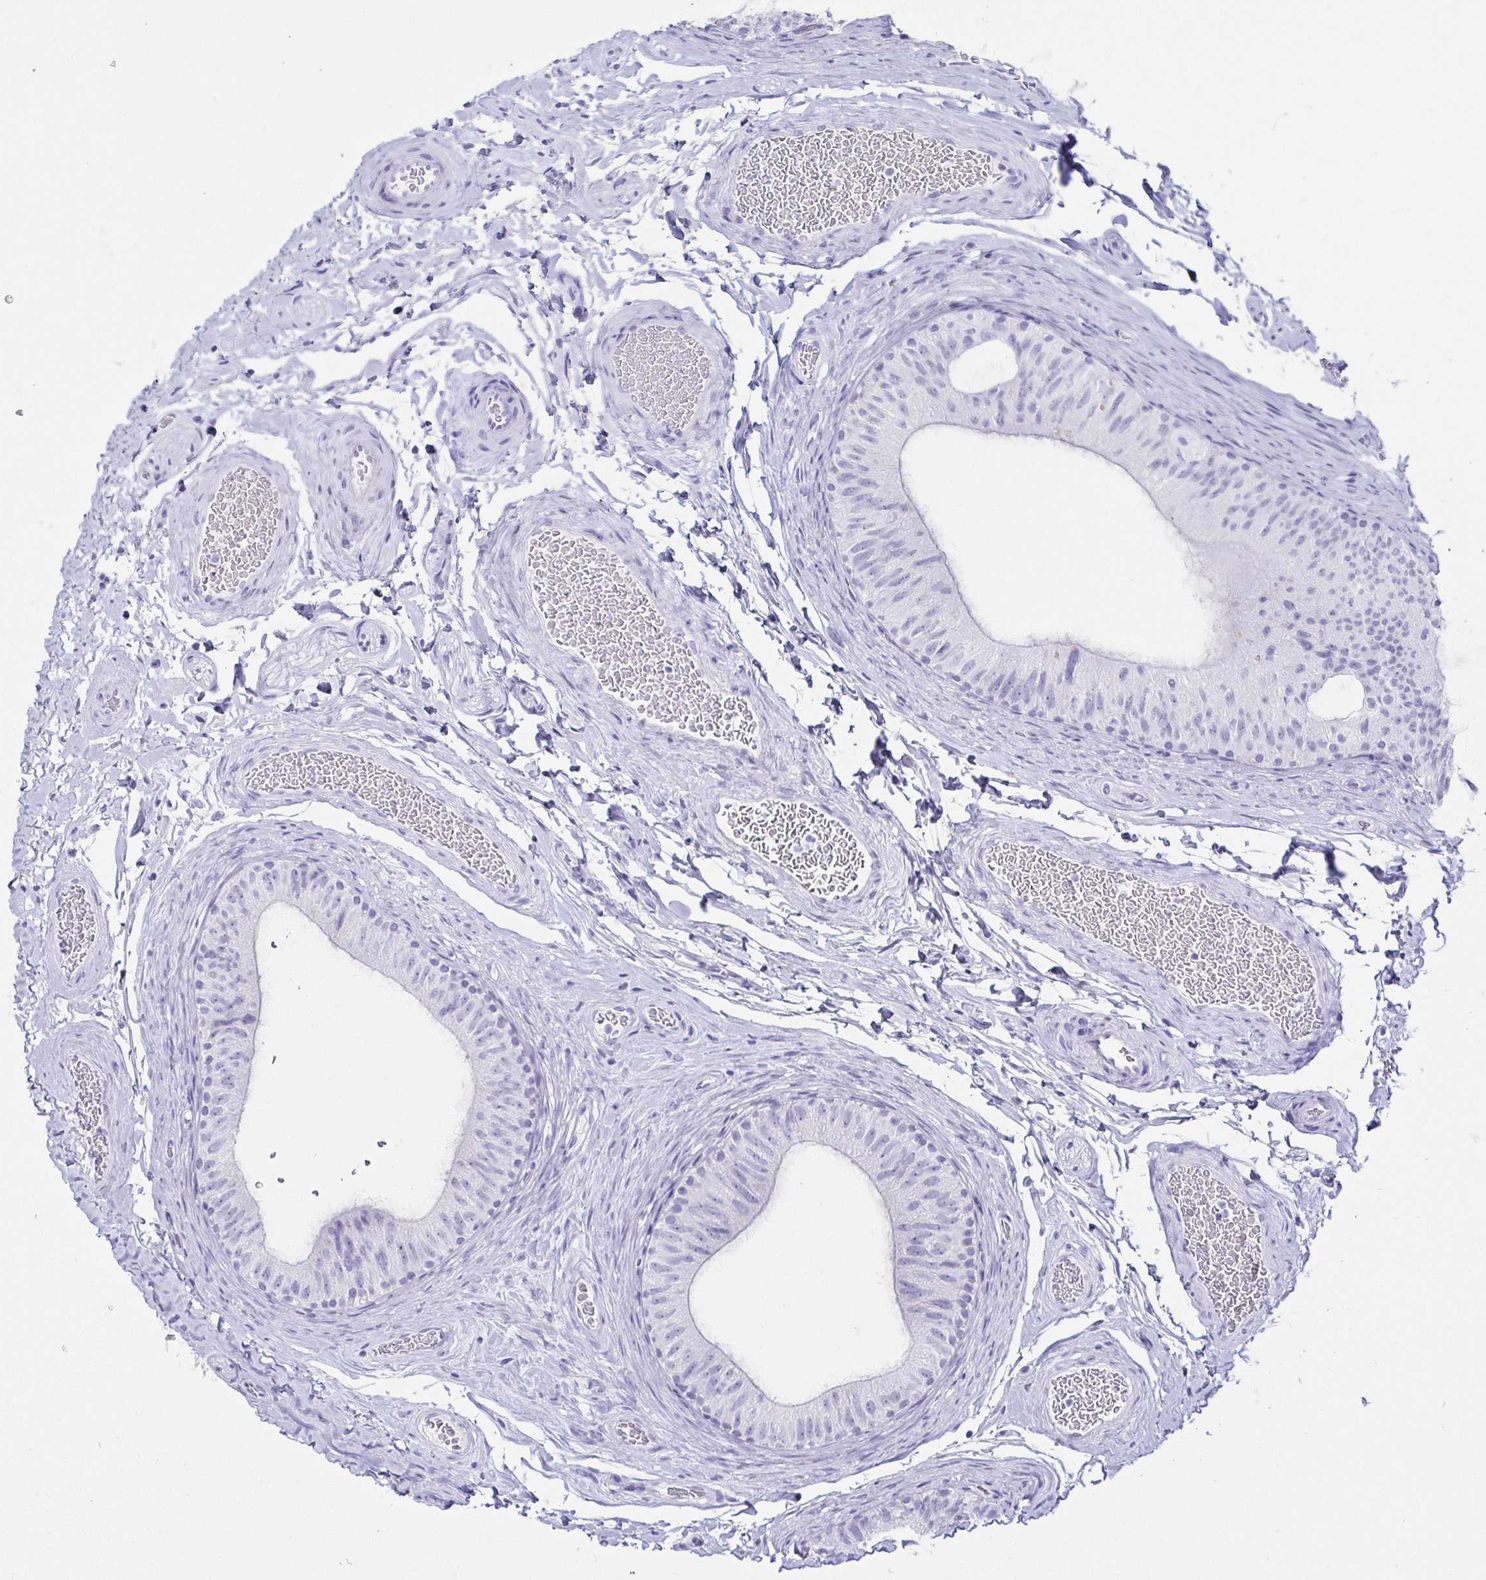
{"staining": {"intensity": "negative", "quantity": "none", "location": "none"}, "tissue": "epididymis", "cell_type": "Glandular cells", "image_type": "normal", "snomed": [{"axis": "morphology", "description": "Normal tissue, NOS"}, {"axis": "topography", "description": "Epididymis, spermatic cord, NOS"}, {"axis": "topography", "description": "Epididymis"}], "caption": "An IHC histopathology image of unremarkable epididymis is shown. There is no staining in glandular cells of epididymis.", "gene": "CD164L2", "patient": {"sex": "male", "age": 31}}